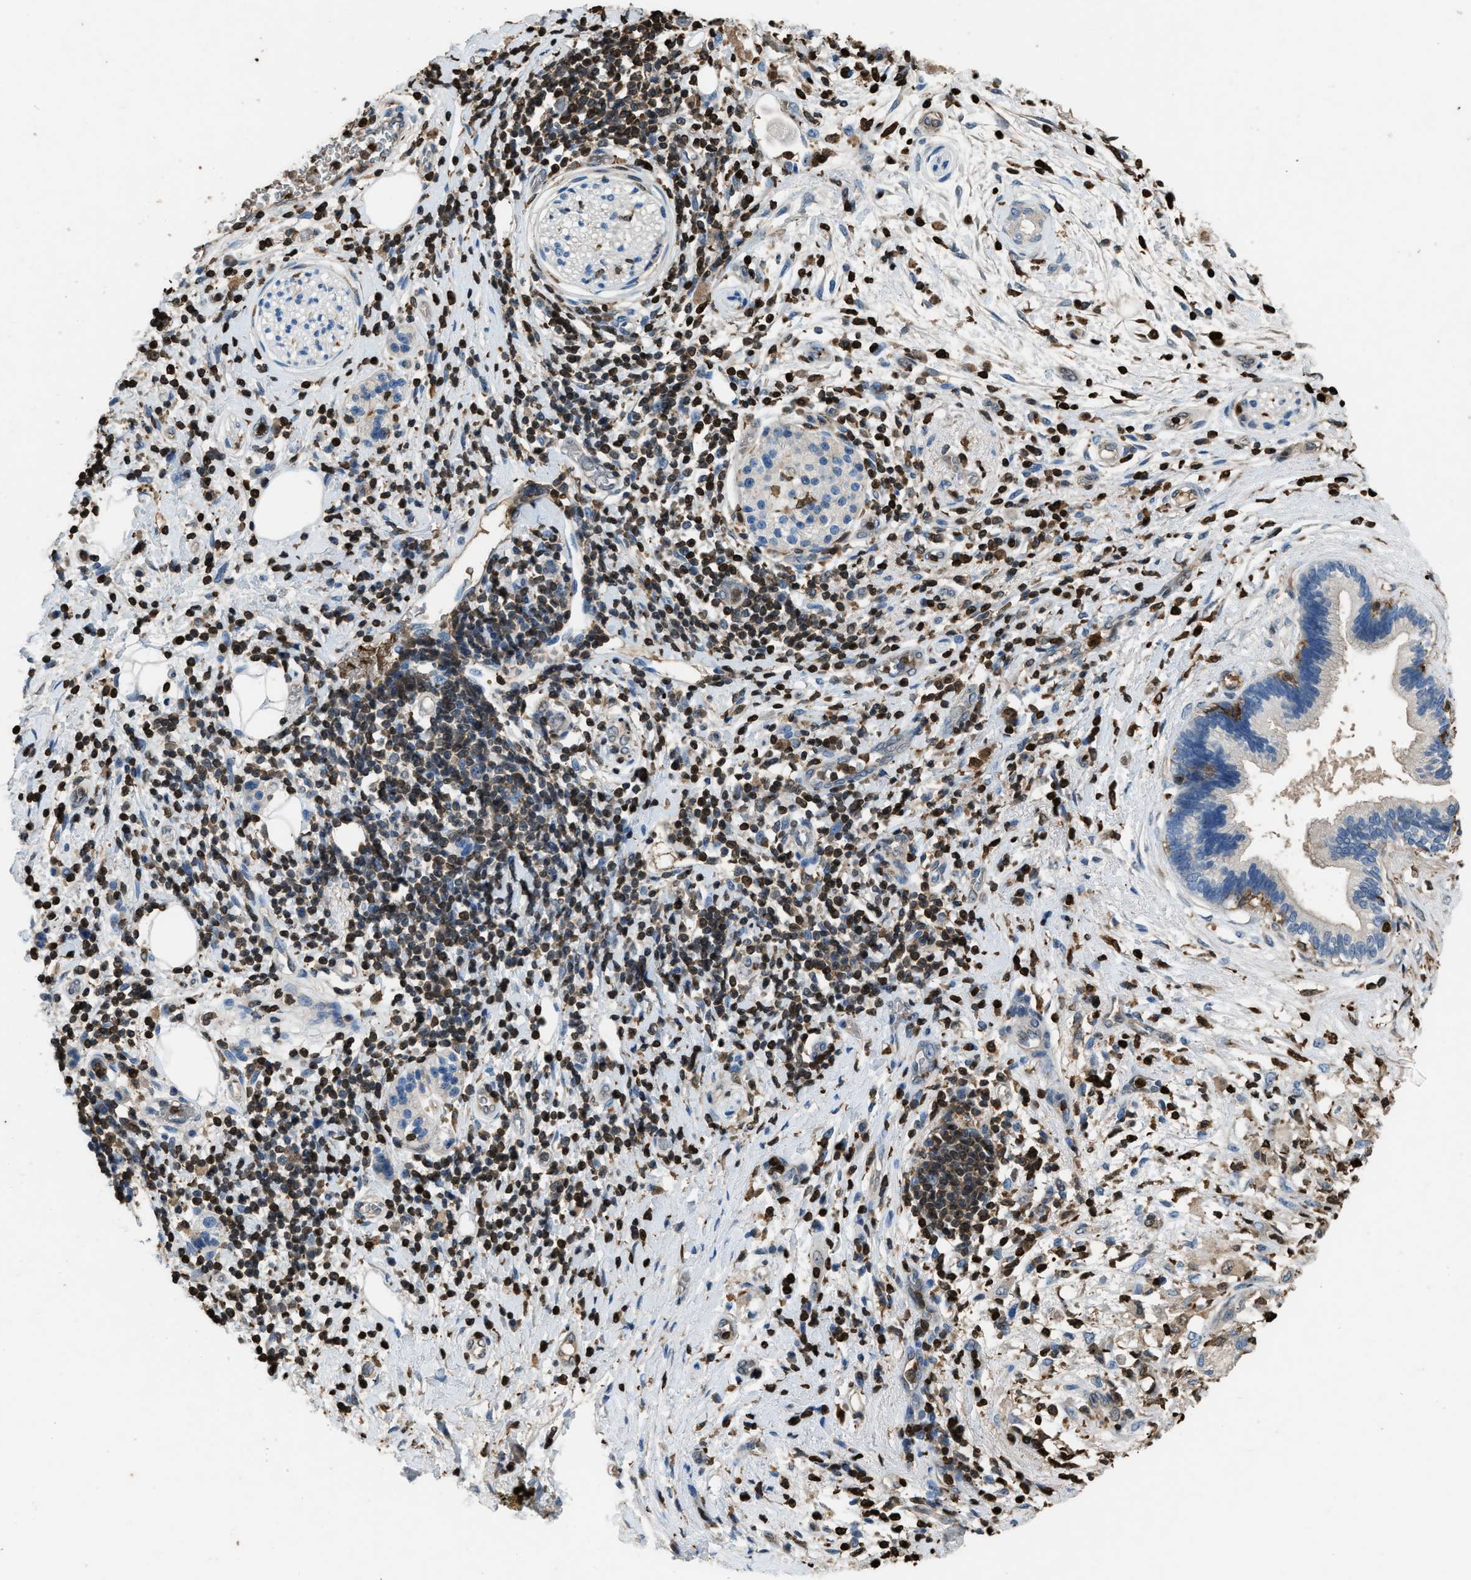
{"staining": {"intensity": "negative", "quantity": "none", "location": "none"}, "tissue": "pancreatic cancer", "cell_type": "Tumor cells", "image_type": "cancer", "snomed": [{"axis": "morphology", "description": "Adenocarcinoma, NOS"}, {"axis": "topography", "description": "Pancreas"}], "caption": "A high-resolution micrograph shows IHC staining of adenocarcinoma (pancreatic), which reveals no significant expression in tumor cells.", "gene": "ARHGDIB", "patient": {"sex": "female", "age": 60}}